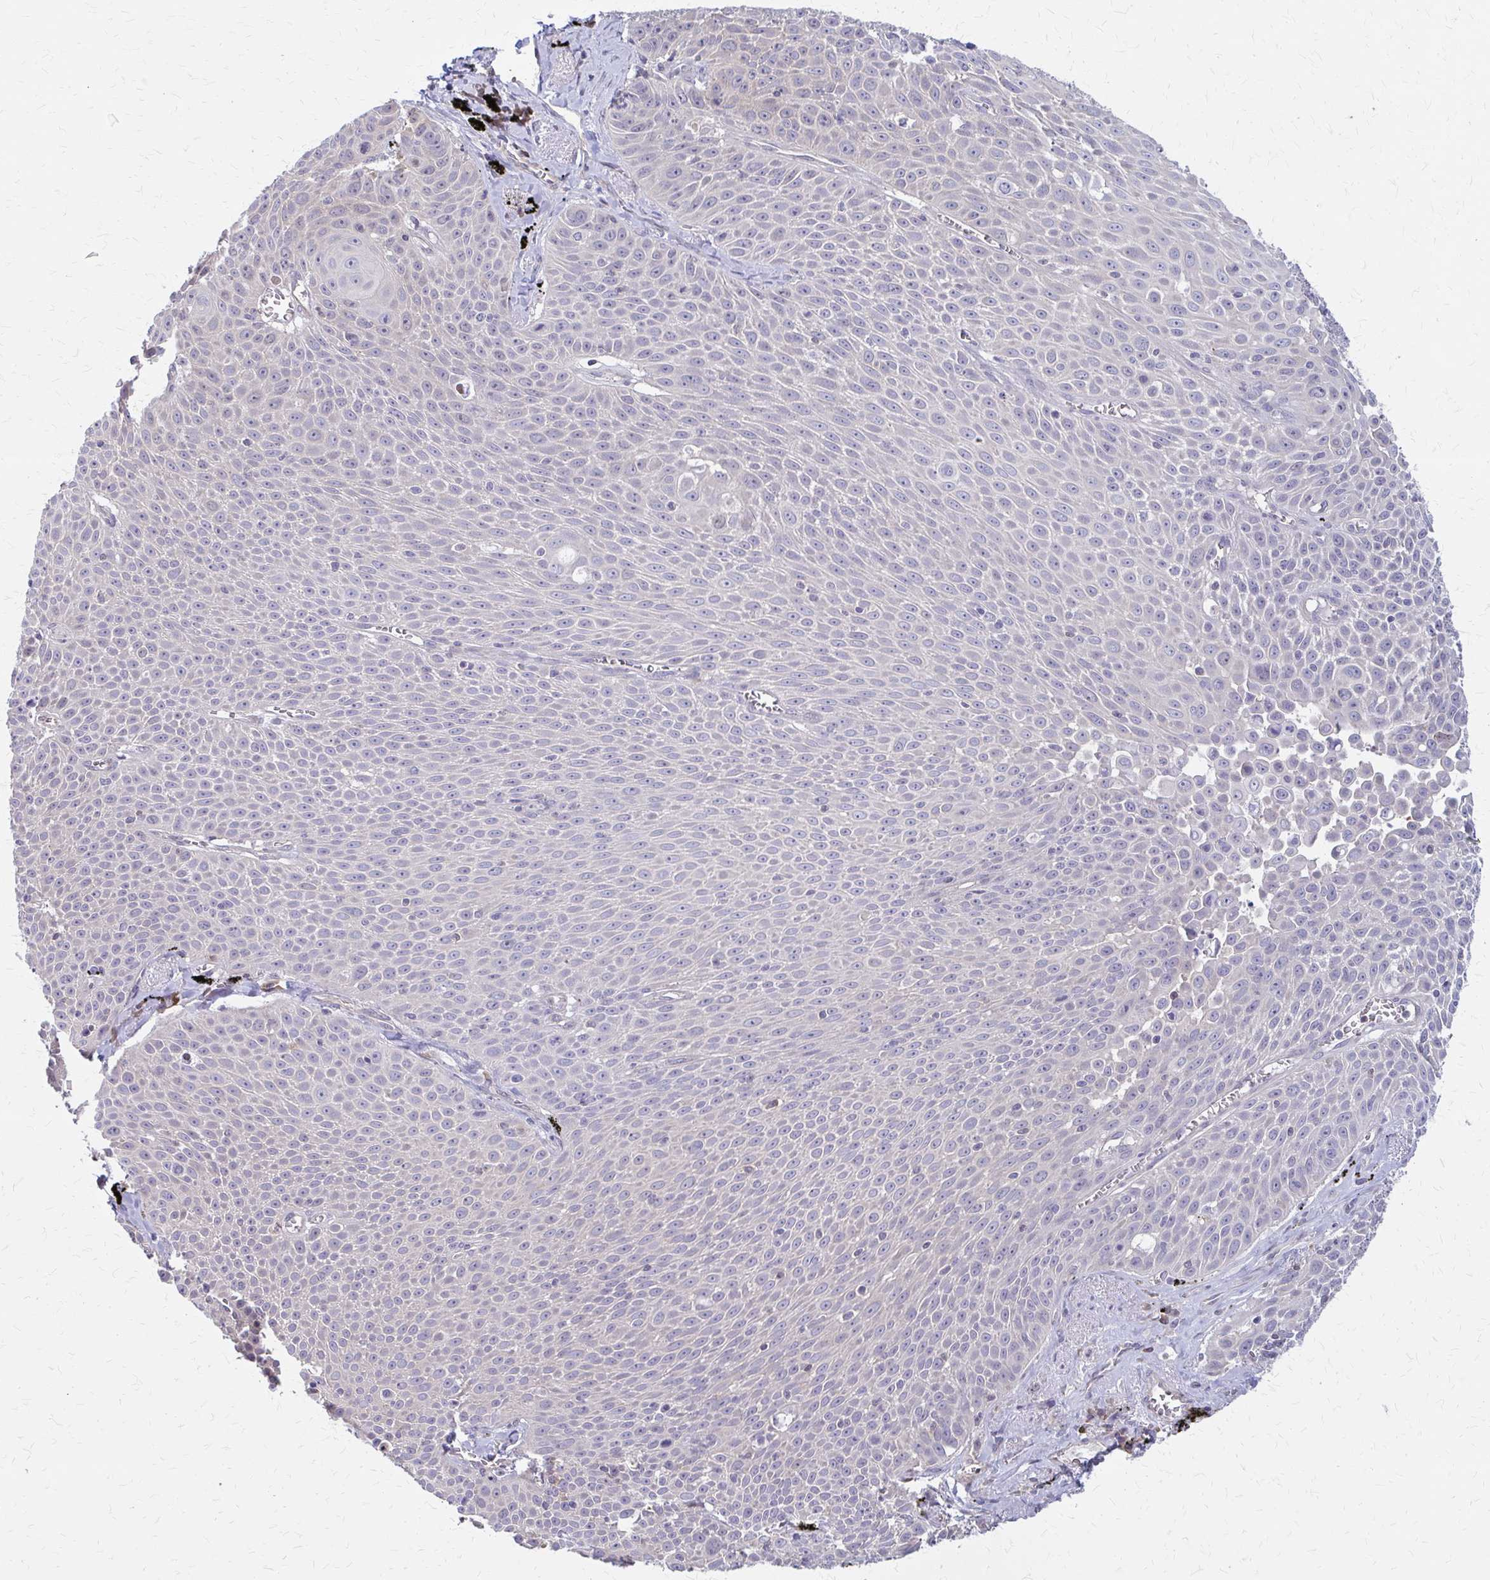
{"staining": {"intensity": "negative", "quantity": "none", "location": "none"}, "tissue": "lung cancer", "cell_type": "Tumor cells", "image_type": "cancer", "snomed": [{"axis": "morphology", "description": "Squamous cell carcinoma, NOS"}, {"axis": "morphology", "description": "Squamous cell carcinoma, metastatic, NOS"}, {"axis": "topography", "description": "Lymph node"}, {"axis": "topography", "description": "Lung"}], "caption": "DAB immunohistochemical staining of human metastatic squamous cell carcinoma (lung) shows no significant staining in tumor cells. The staining was performed using DAB (3,3'-diaminobenzidine) to visualize the protein expression in brown, while the nuclei were stained in blue with hematoxylin (Magnification: 20x).", "gene": "IFI44L", "patient": {"sex": "female", "age": 62}}